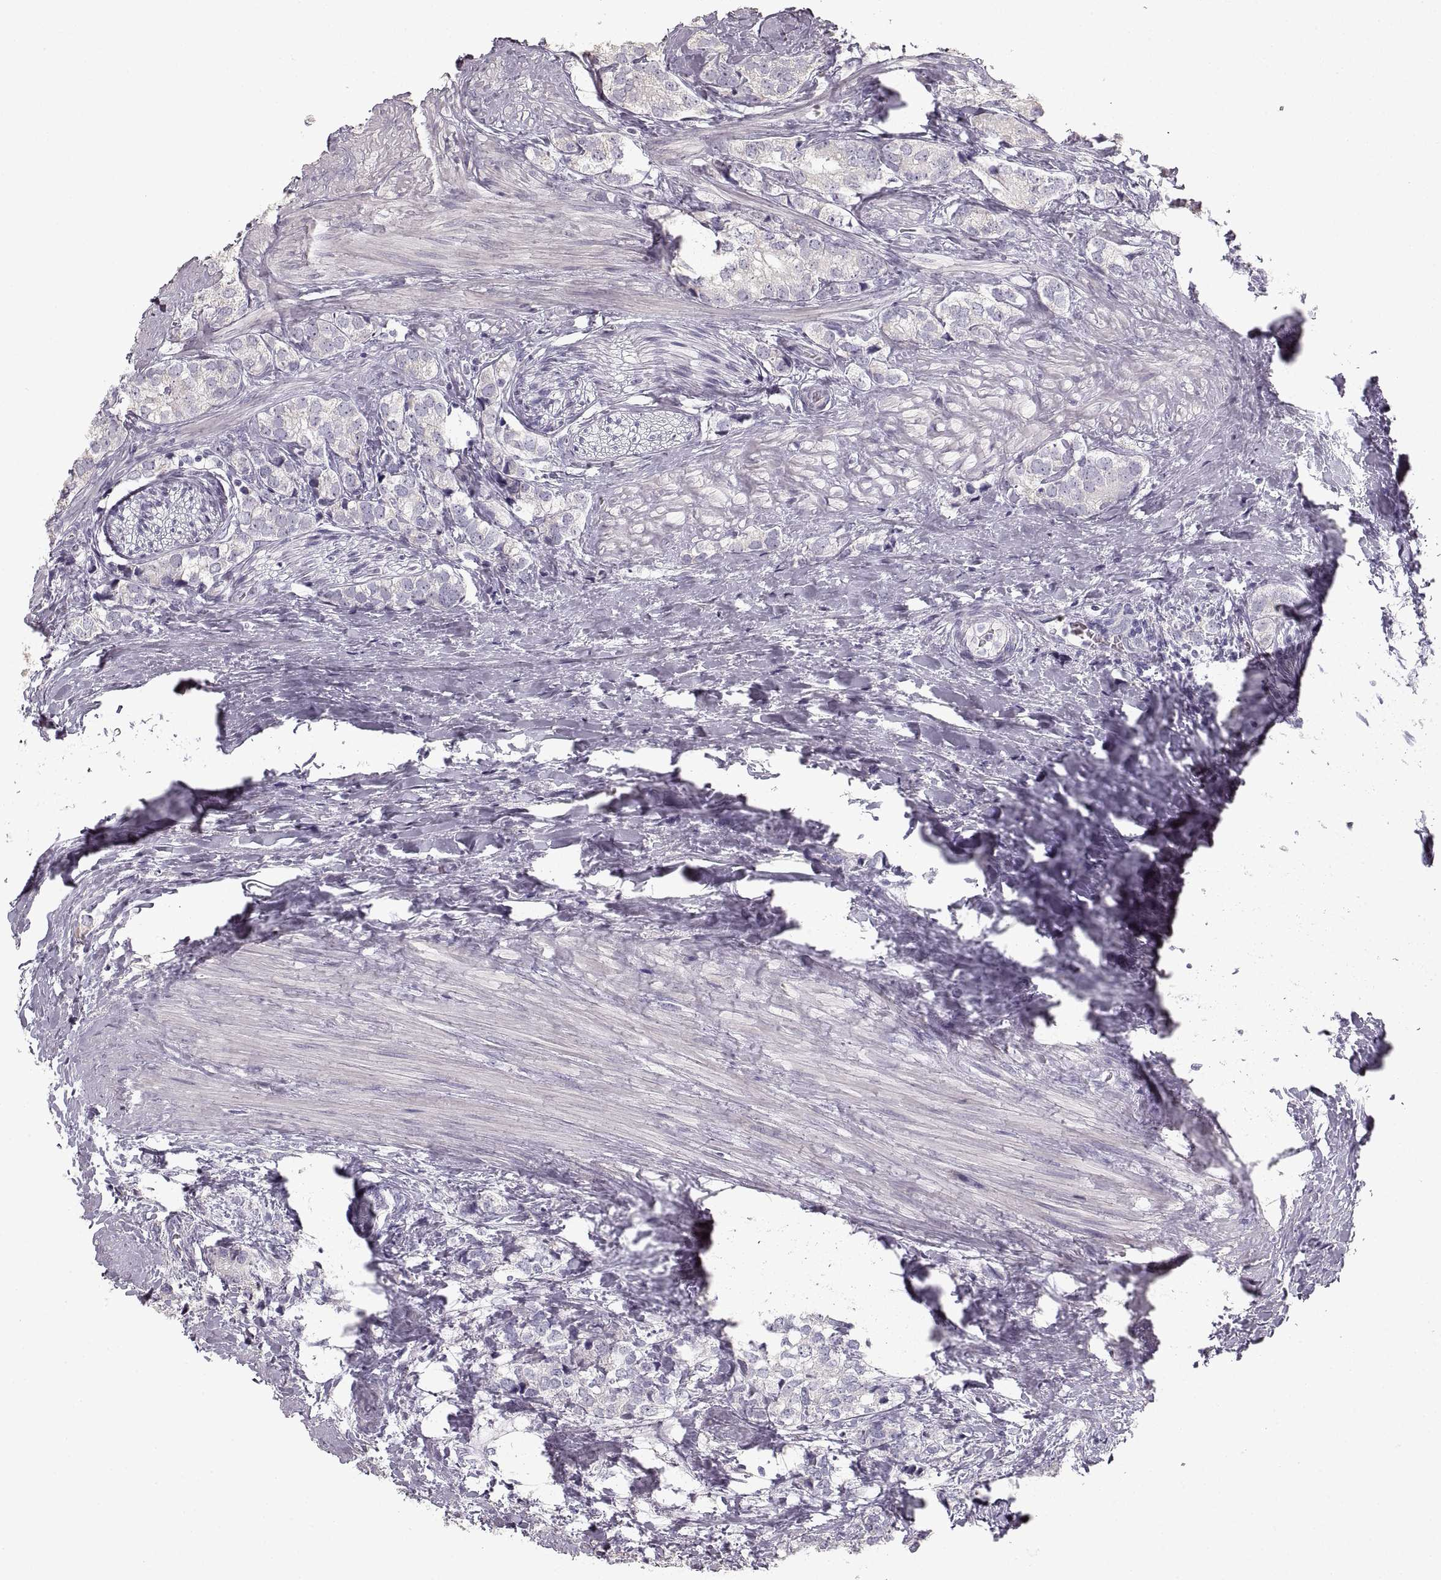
{"staining": {"intensity": "negative", "quantity": "none", "location": "none"}, "tissue": "prostate cancer", "cell_type": "Tumor cells", "image_type": "cancer", "snomed": [{"axis": "morphology", "description": "Adenocarcinoma, NOS"}, {"axis": "topography", "description": "Prostate and seminal vesicle, NOS"}], "caption": "IHC of human prostate adenocarcinoma demonstrates no positivity in tumor cells. Nuclei are stained in blue.", "gene": "ZP3", "patient": {"sex": "male", "age": 63}}